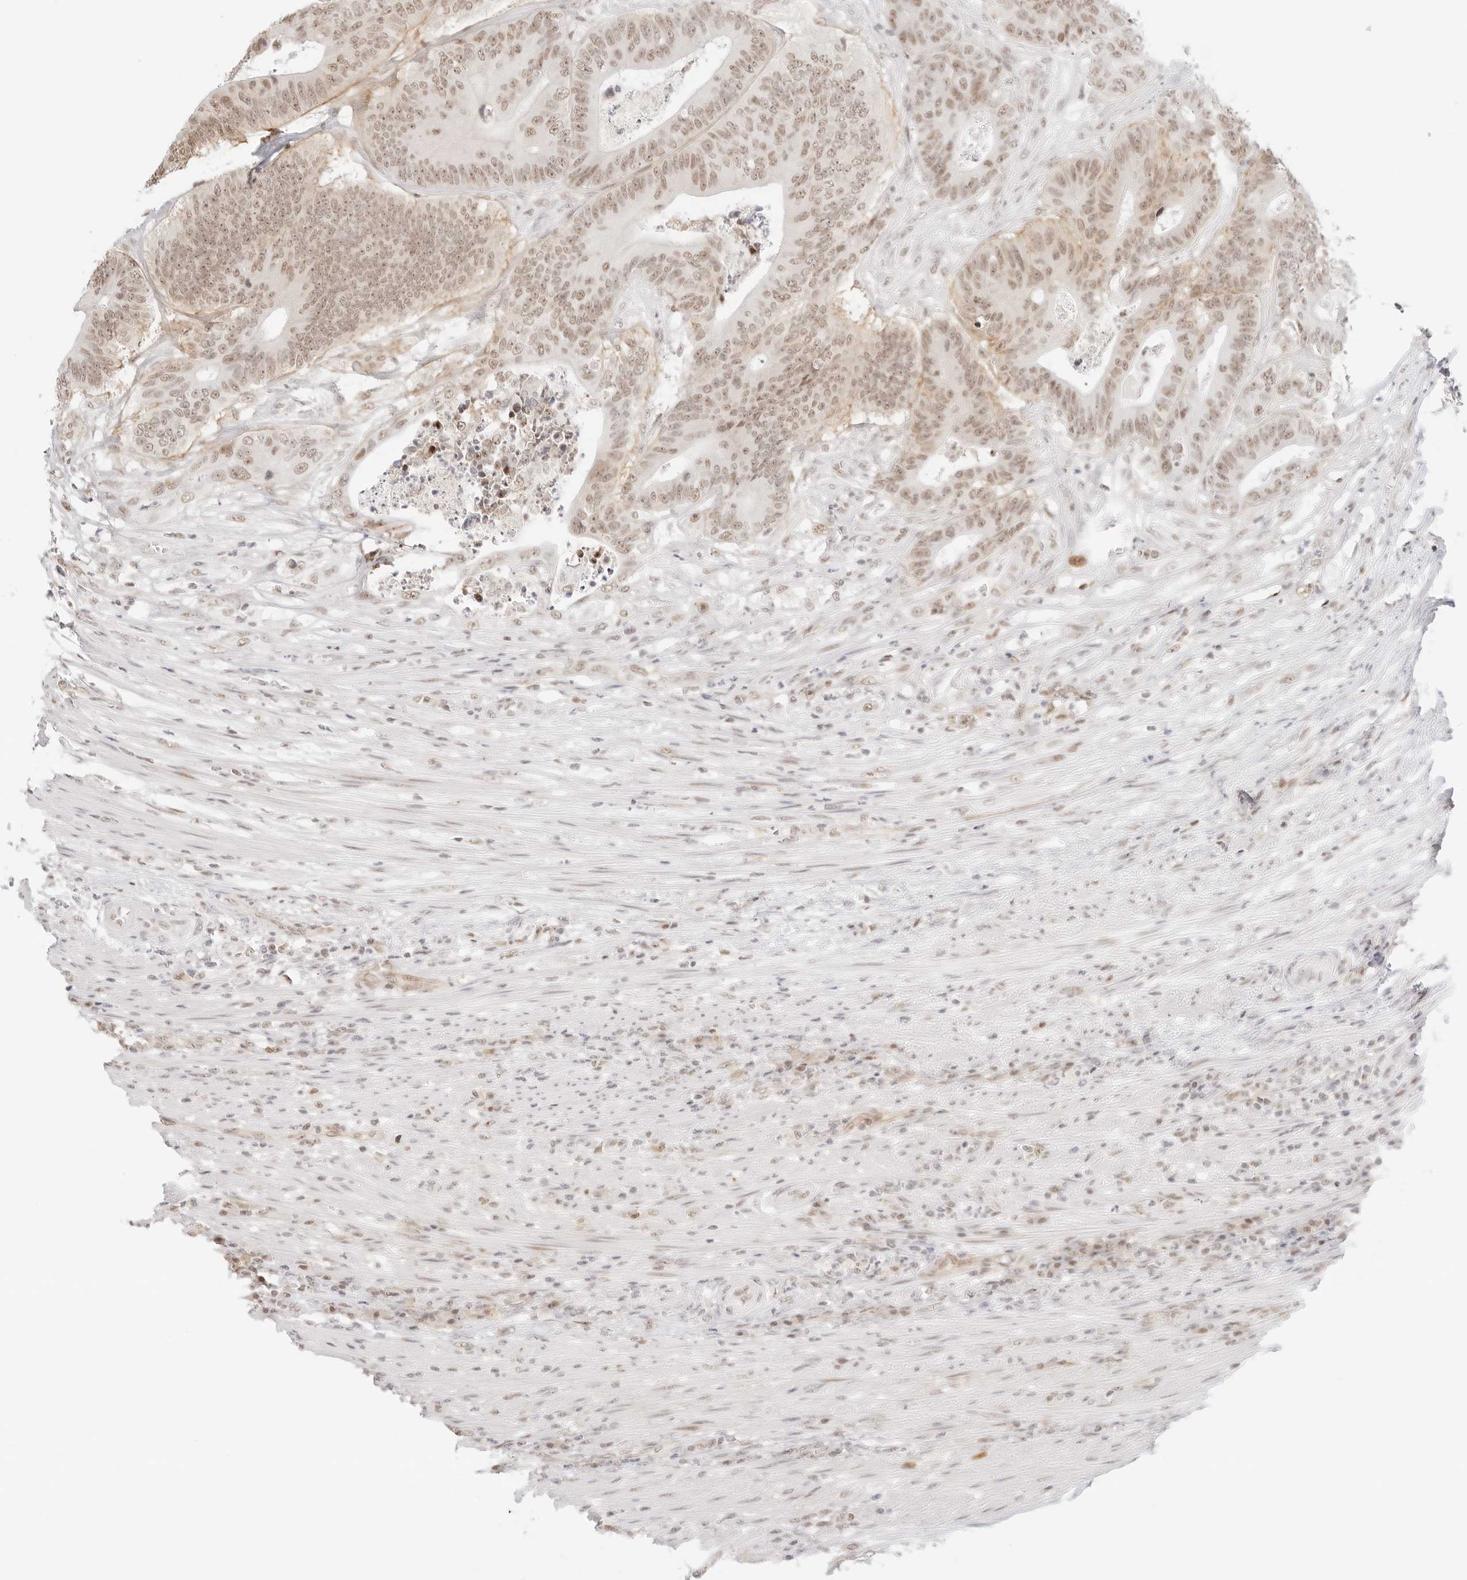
{"staining": {"intensity": "weak", "quantity": ">75%", "location": "nuclear"}, "tissue": "colorectal cancer", "cell_type": "Tumor cells", "image_type": "cancer", "snomed": [{"axis": "morphology", "description": "Adenocarcinoma, NOS"}, {"axis": "topography", "description": "Colon"}], "caption": "A brown stain shows weak nuclear staining of a protein in adenocarcinoma (colorectal) tumor cells.", "gene": "ITGA6", "patient": {"sex": "male", "age": 83}}